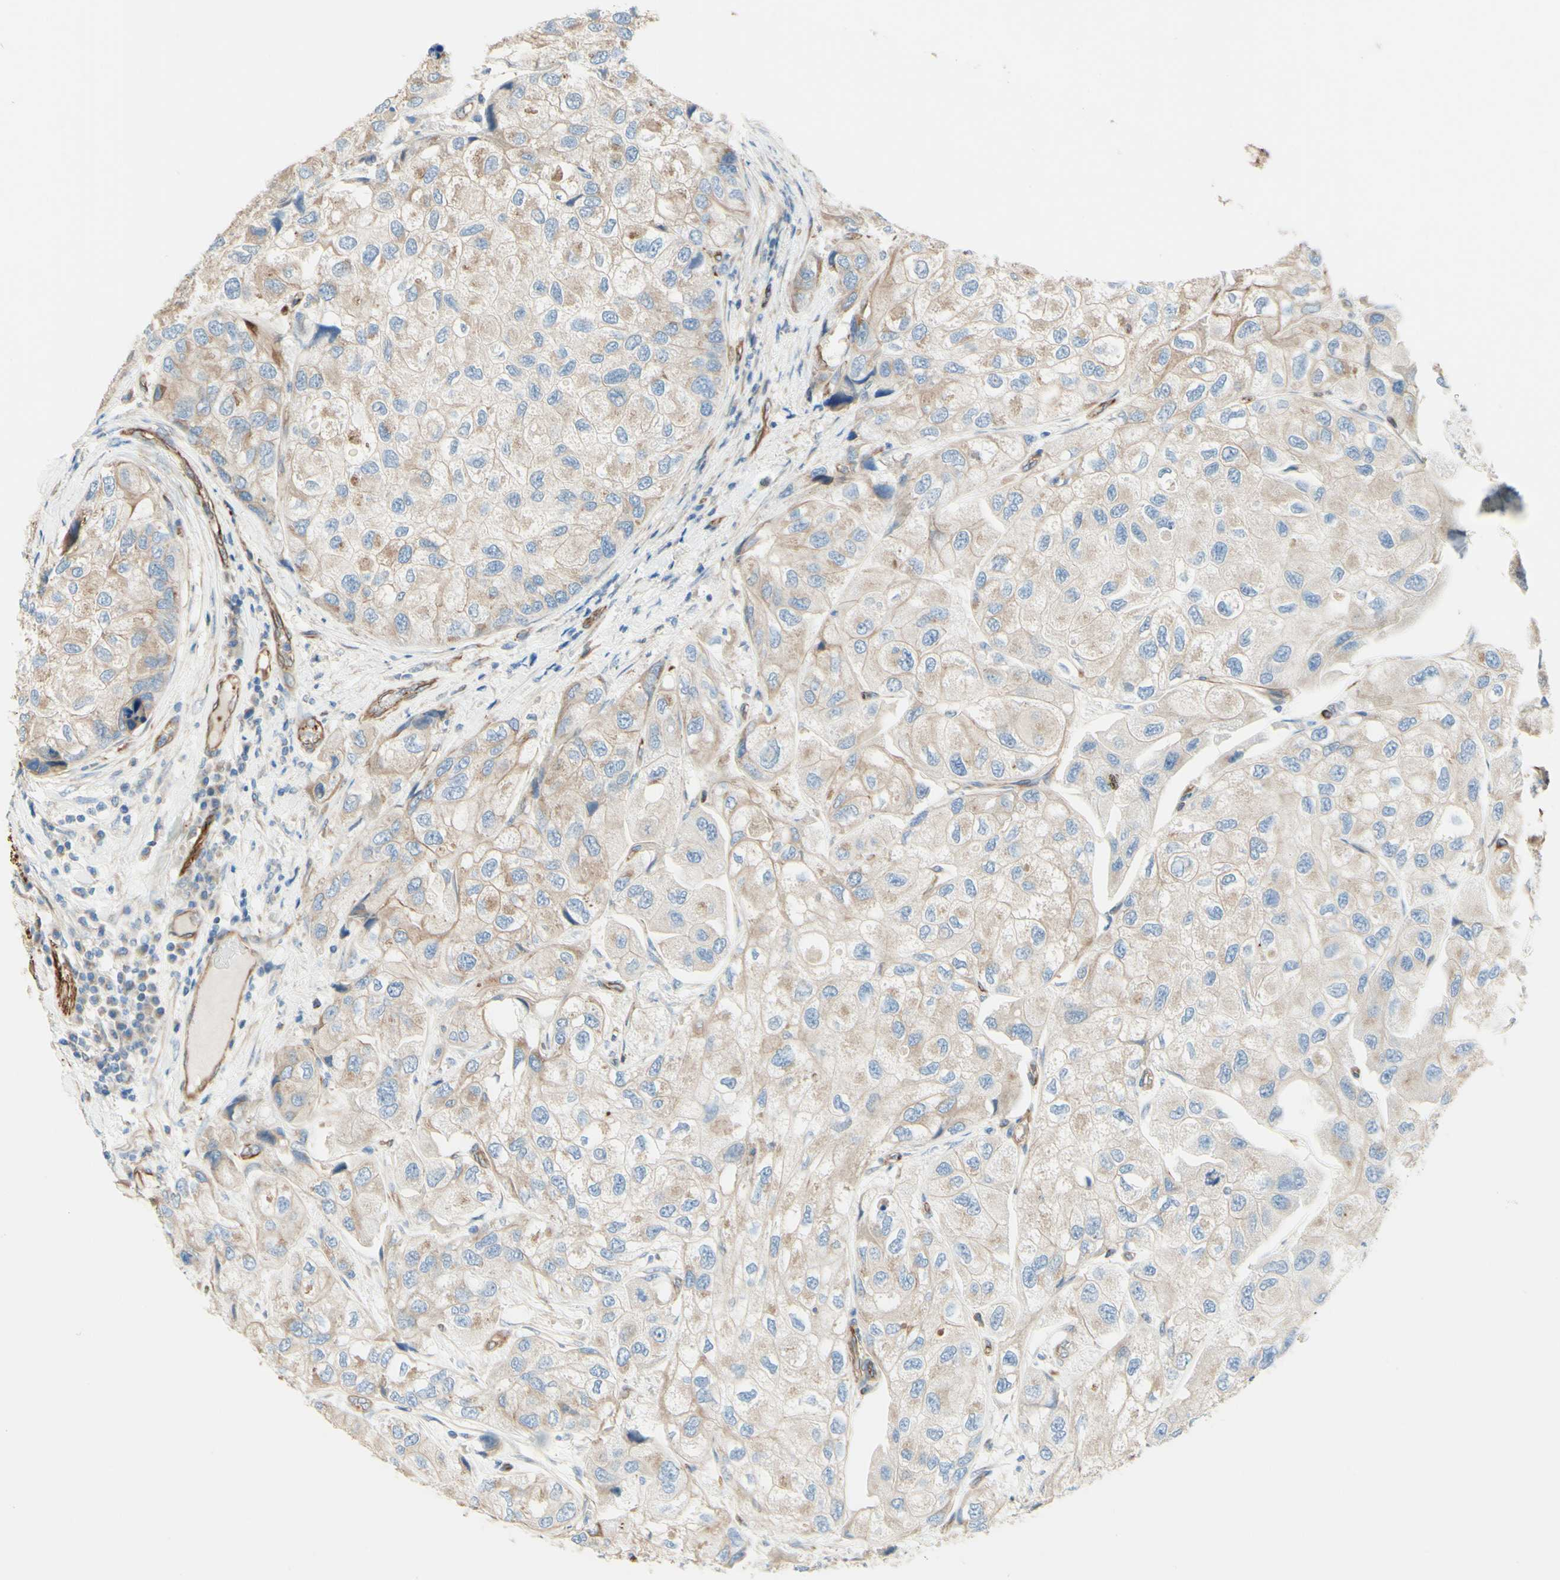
{"staining": {"intensity": "weak", "quantity": ">75%", "location": "cytoplasmic/membranous"}, "tissue": "urothelial cancer", "cell_type": "Tumor cells", "image_type": "cancer", "snomed": [{"axis": "morphology", "description": "Urothelial carcinoma, High grade"}, {"axis": "topography", "description": "Urinary bladder"}], "caption": "Immunohistochemical staining of urothelial cancer exhibits weak cytoplasmic/membranous protein positivity in about >75% of tumor cells. (DAB (3,3'-diaminobenzidine) IHC, brown staining for protein, blue staining for nuclei).", "gene": "ENDOD1", "patient": {"sex": "female", "age": 64}}